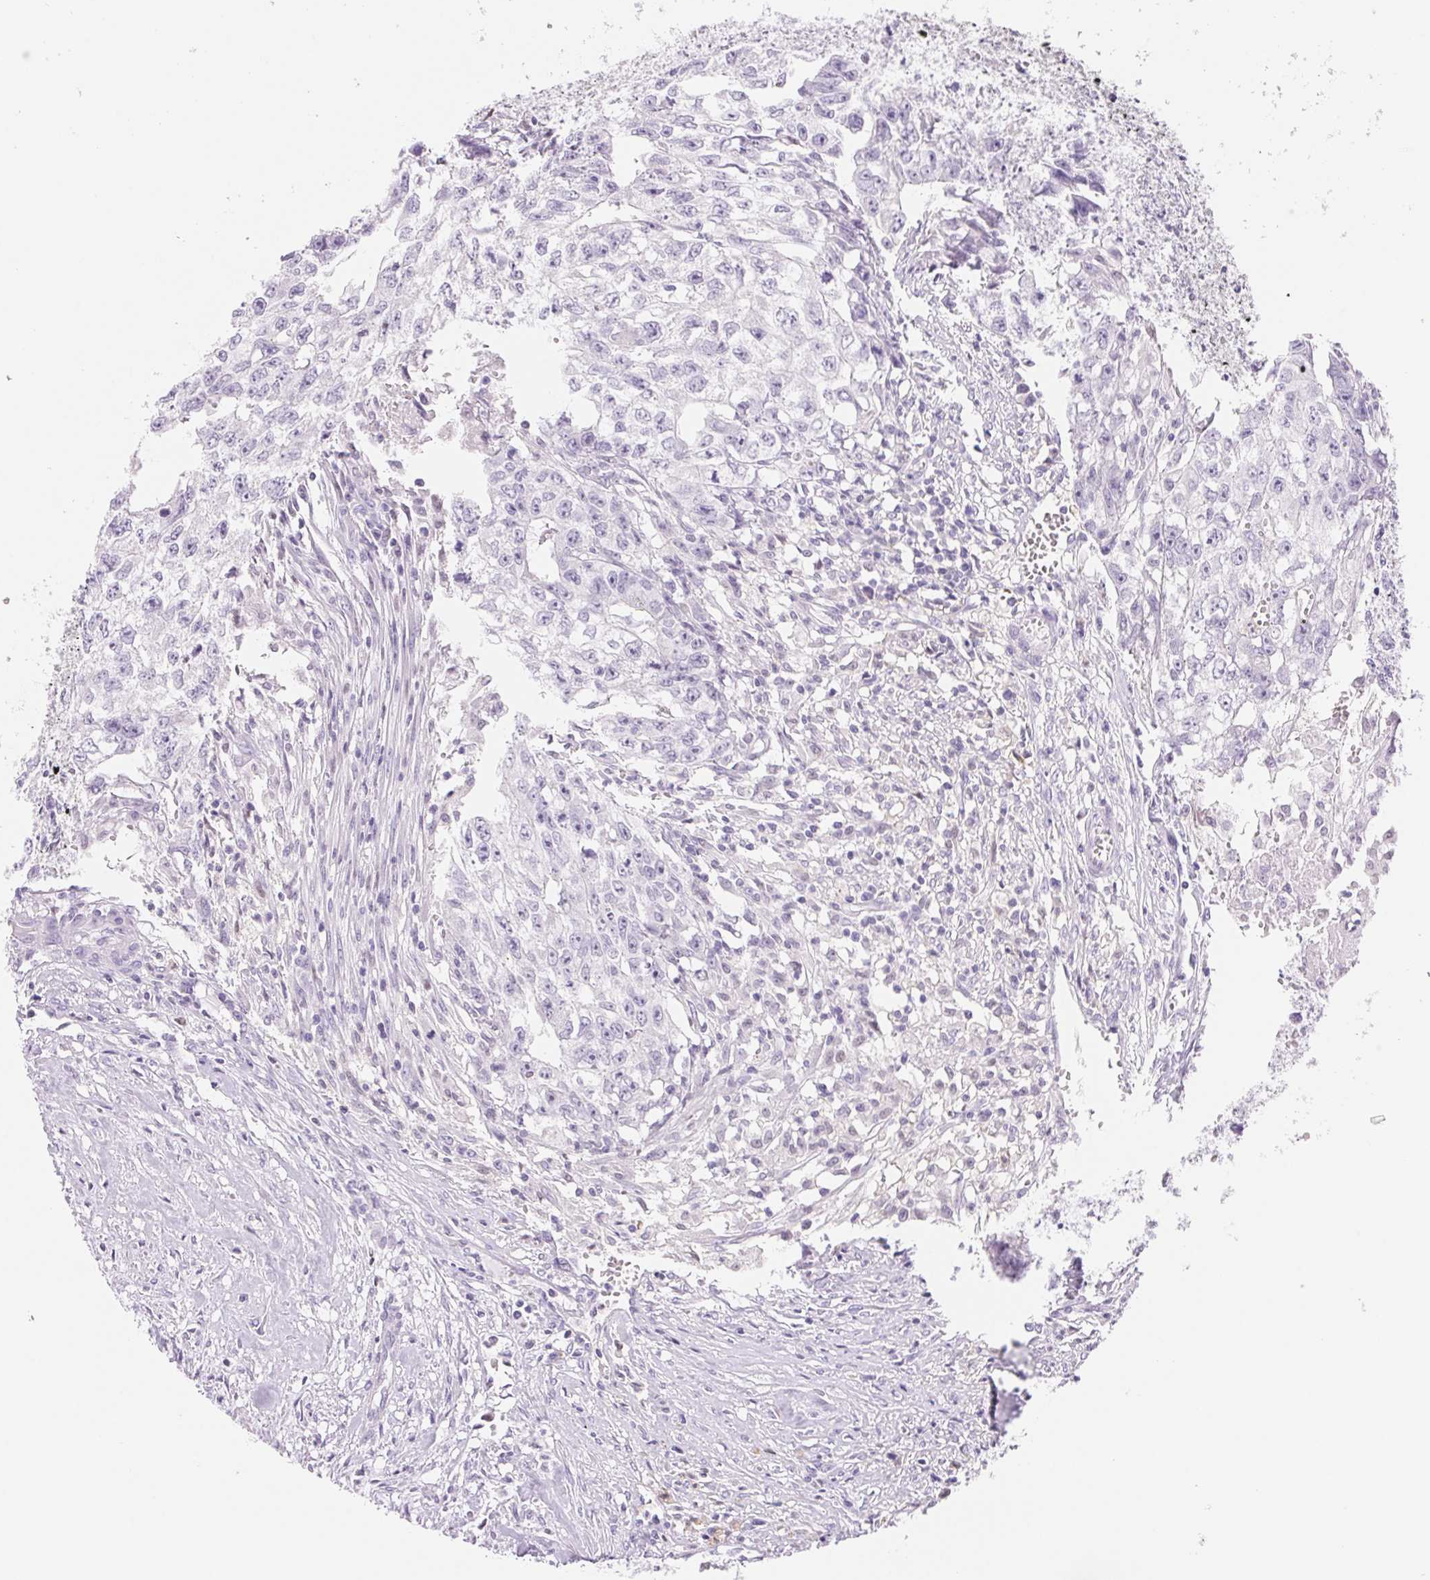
{"staining": {"intensity": "negative", "quantity": "none", "location": "none"}, "tissue": "testis cancer", "cell_type": "Tumor cells", "image_type": "cancer", "snomed": [{"axis": "morphology", "description": "Carcinoma, Embryonal, NOS"}, {"axis": "morphology", "description": "Teratoma, malignant, NOS"}, {"axis": "topography", "description": "Testis"}], "caption": "There is no significant staining in tumor cells of testis cancer (embryonal carcinoma). (DAB (3,3'-diaminobenzidine) IHC with hematoxylin counter stain).", "gene": "ASGR2", "patient": {"sex": "male", "age": 24}}